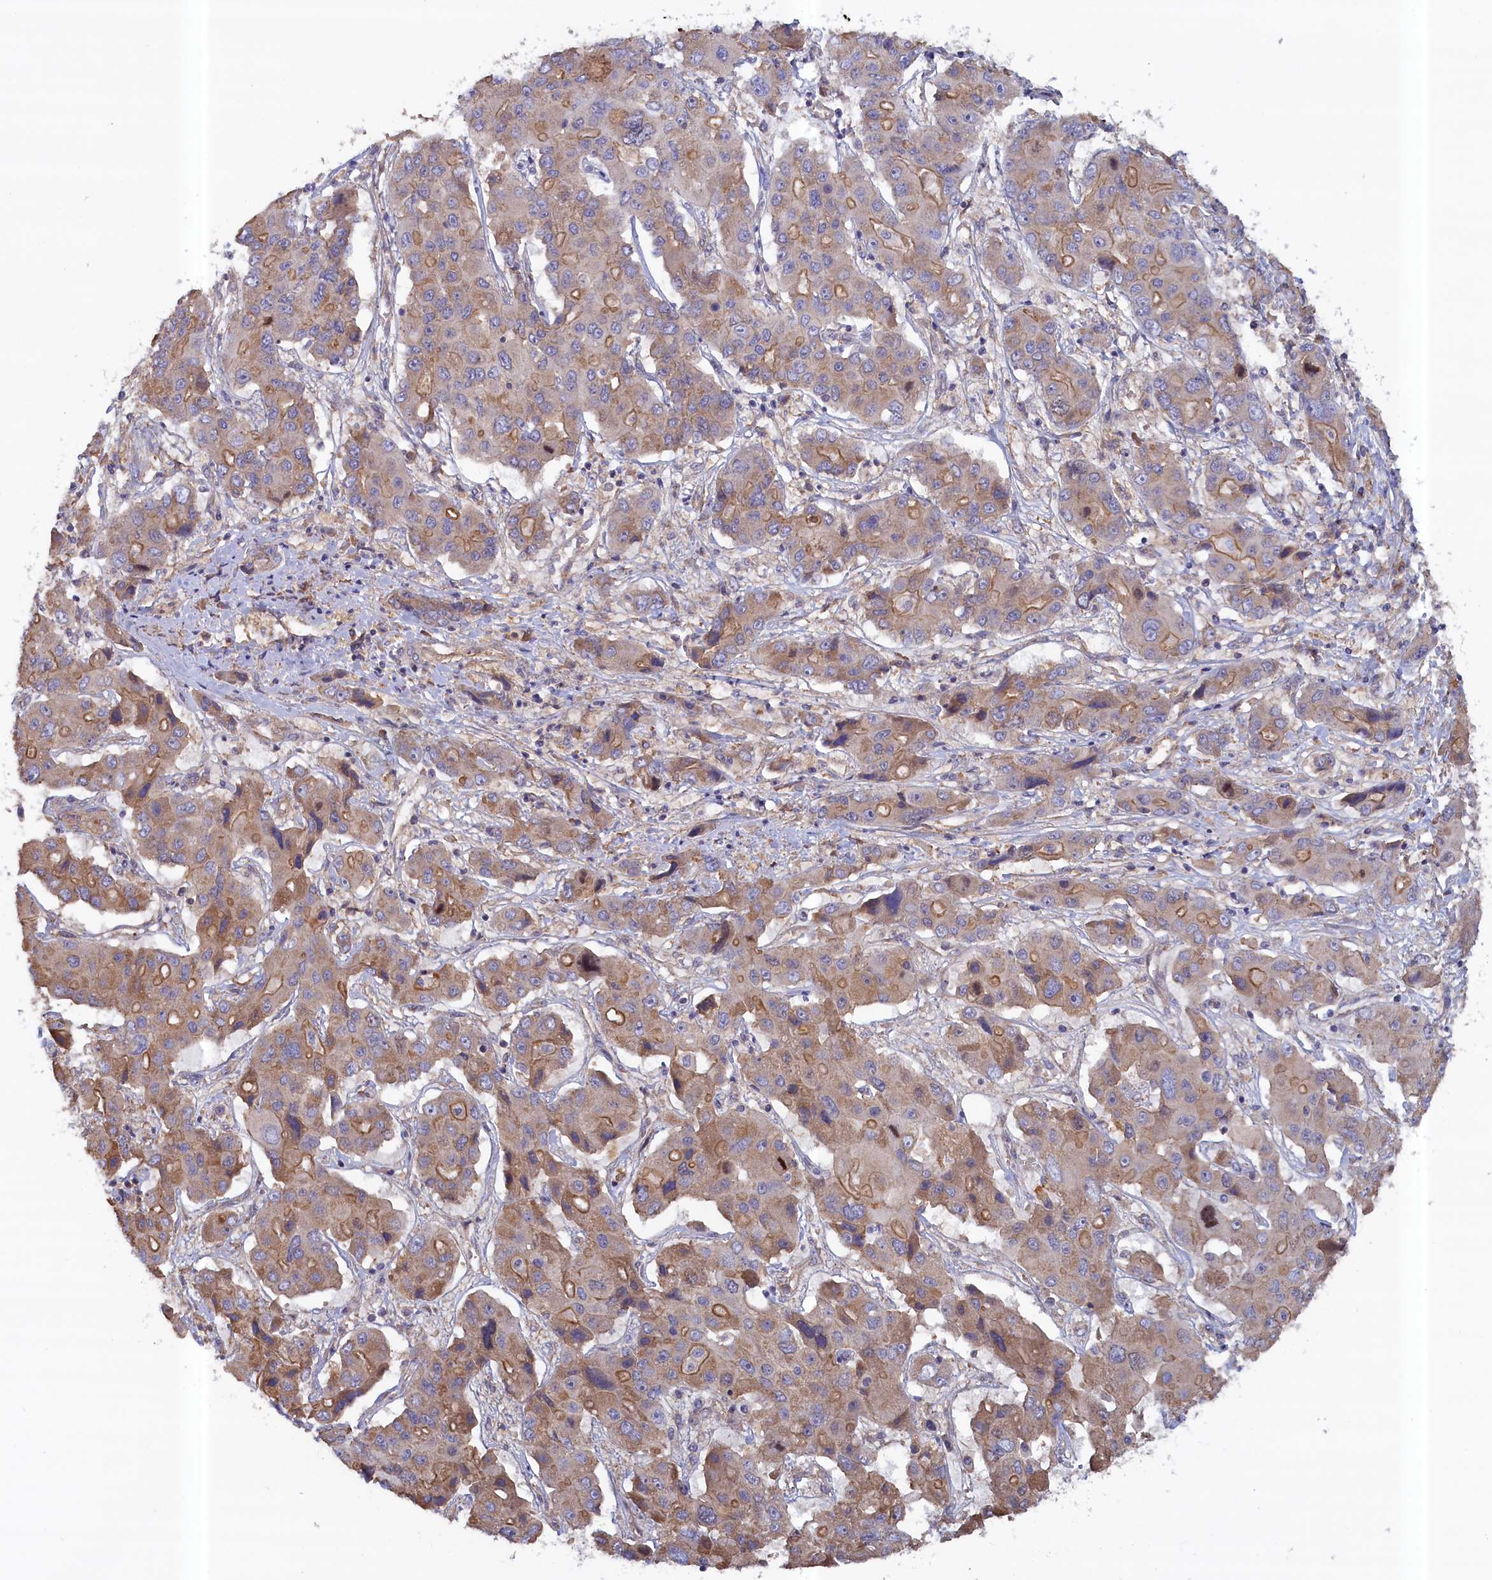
{"staining": {"intensity": "moderate", "quantity": "25%-75%", "location": "cytoplasmic/membranous"}, "tissue": "liver cancer", "cell_type": "Tumor cells", "image_type": "cancer", "snomed": [{"axis": "morphology", "description": "Cholangiocarcinoma"}, {"axis": "topography", "description": "Liver"}], "caption": "Liver cancer (cholangiocarcinoma) stained for a protein (brown) demonstrates moderate cytoplasmic/membranous positive staining in approximately 25%-75% of tumor cells.", "gene": "ANKRD2", "patient": {"sex": "male", "age": 67}}